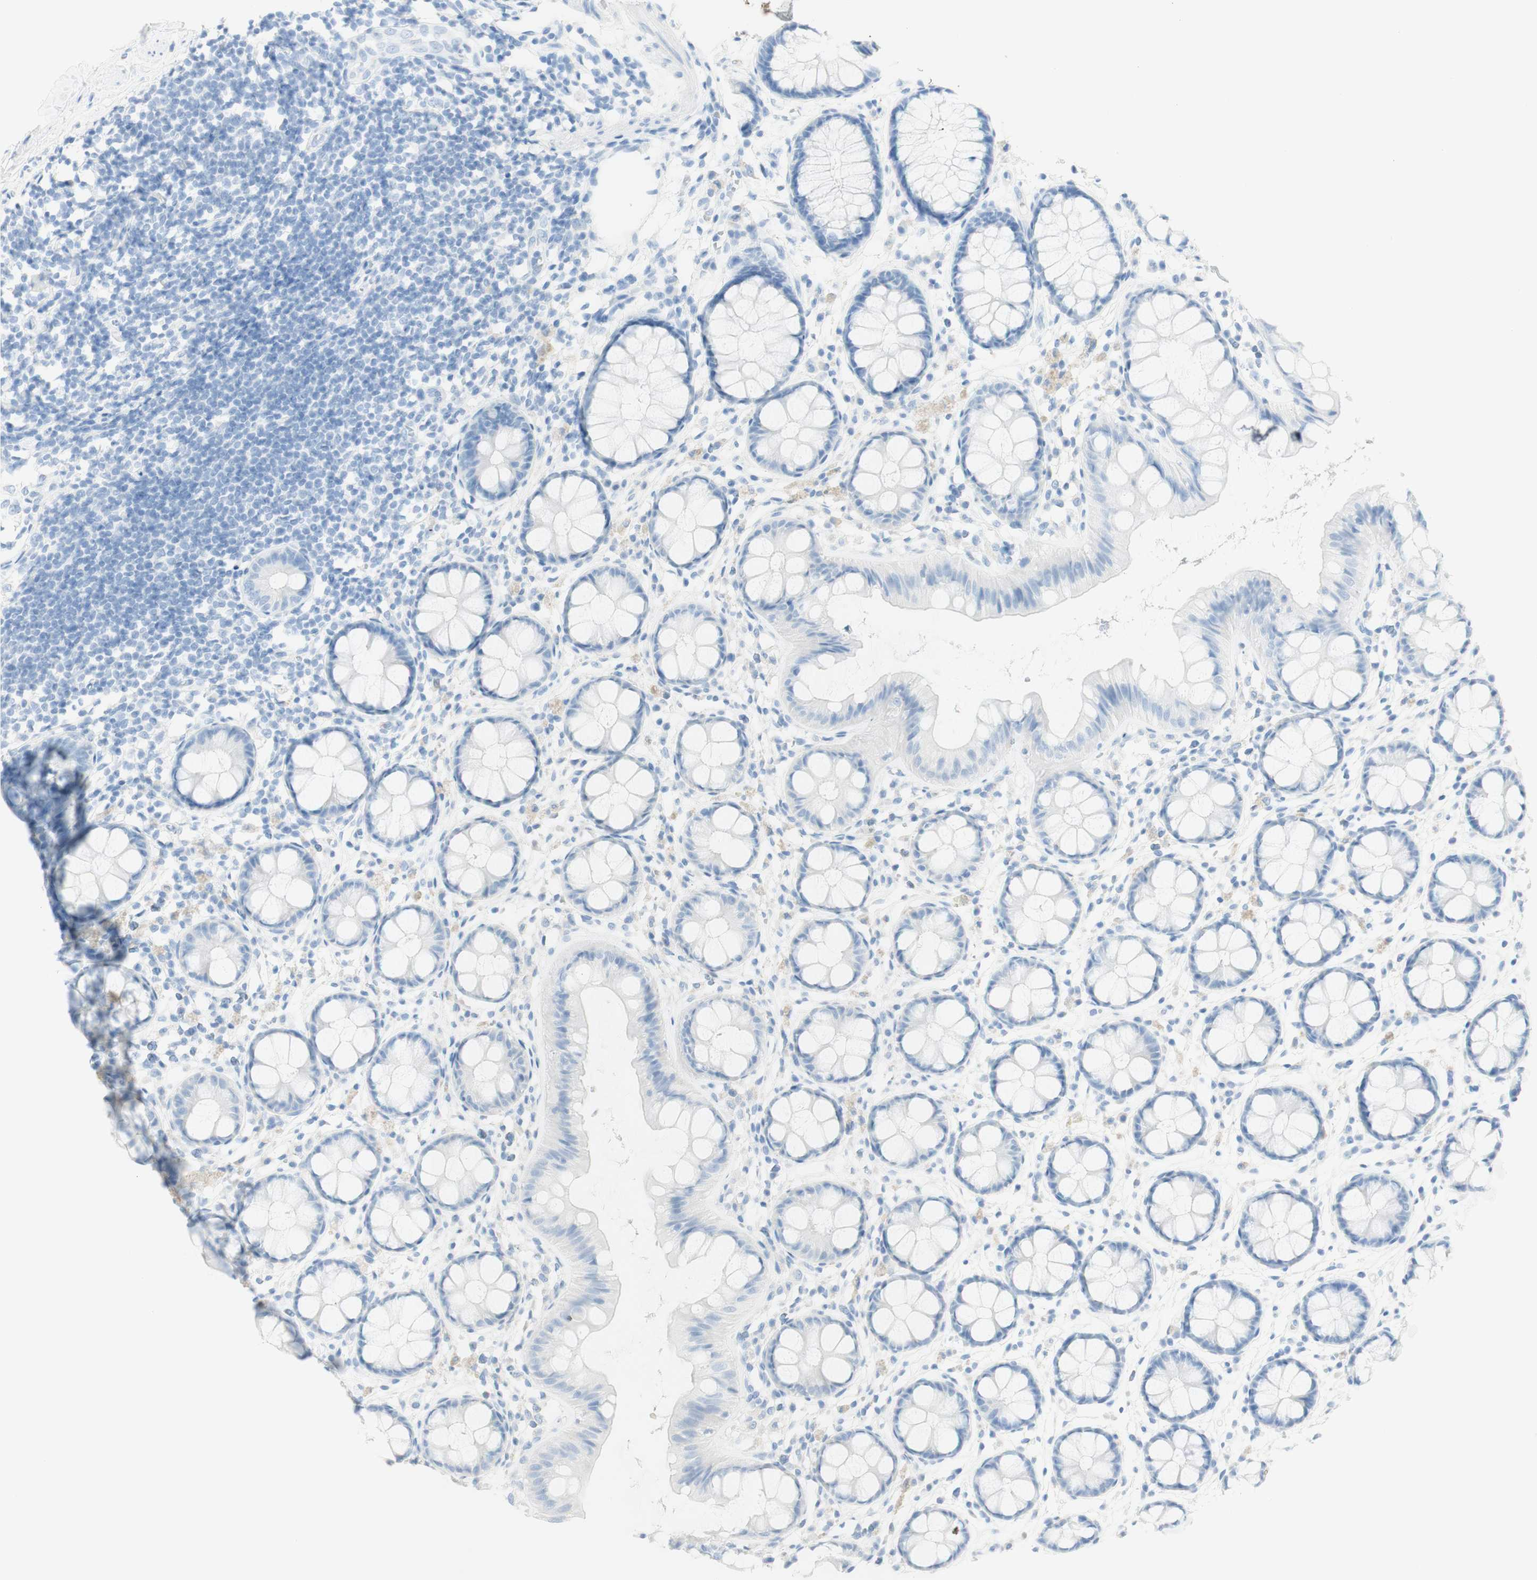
{"staining": {"intensity": "negative", "quantity": "none", "location": "none"}, "tissue": "rectum", "cell_type": "Glandular cells", "image_type": "normal", "snomed": [{"axis": "morphology", "description": "Normal tissue, NOS"}, {"axis": "topography", "description": "Rectum"}], "caption": "Glandular cells are negative for brown protein staining in unremarkable rectum. Nuclei are stained in blue.", "gene": "TPO", "patient": {"sex": "female", "age": 66}}